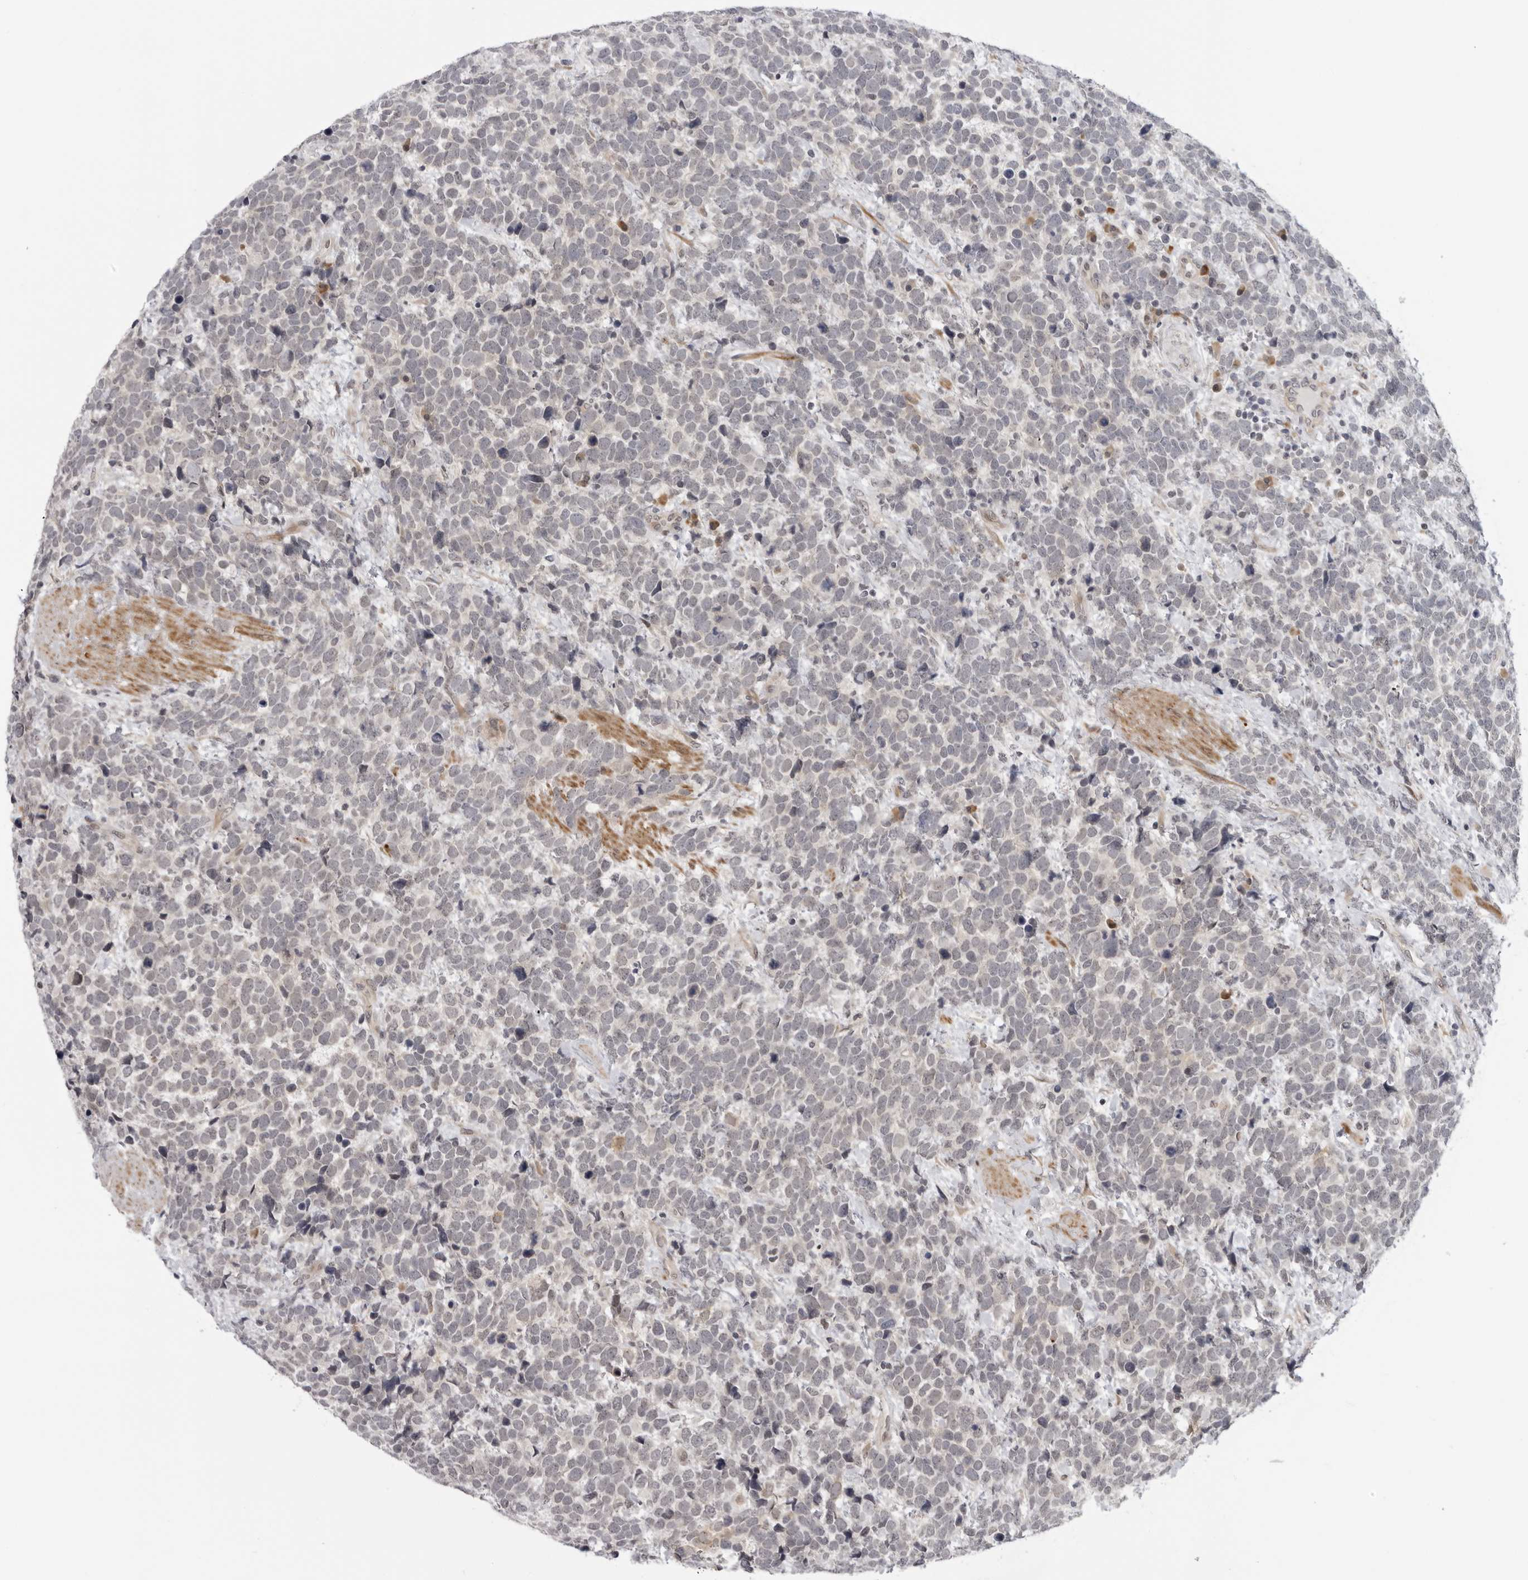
{"staining": {"intensity": "negative", "quantity": "none", "location": "none"}, "tissue": "urothelial cancer", "cell_type": "Tumor cells", "image_type": "cancer", "snomed": [{"axis": "morphology", "description": "Urothelial carcinoma, High grade"}, {"axis": "topography", "description": "Urinary bladder"}], "caption": "There is no significant expression in tumor cells of urothelial cancer.", "gene": "ALPK2", "patient": {"sex": "female", "age": 82}}